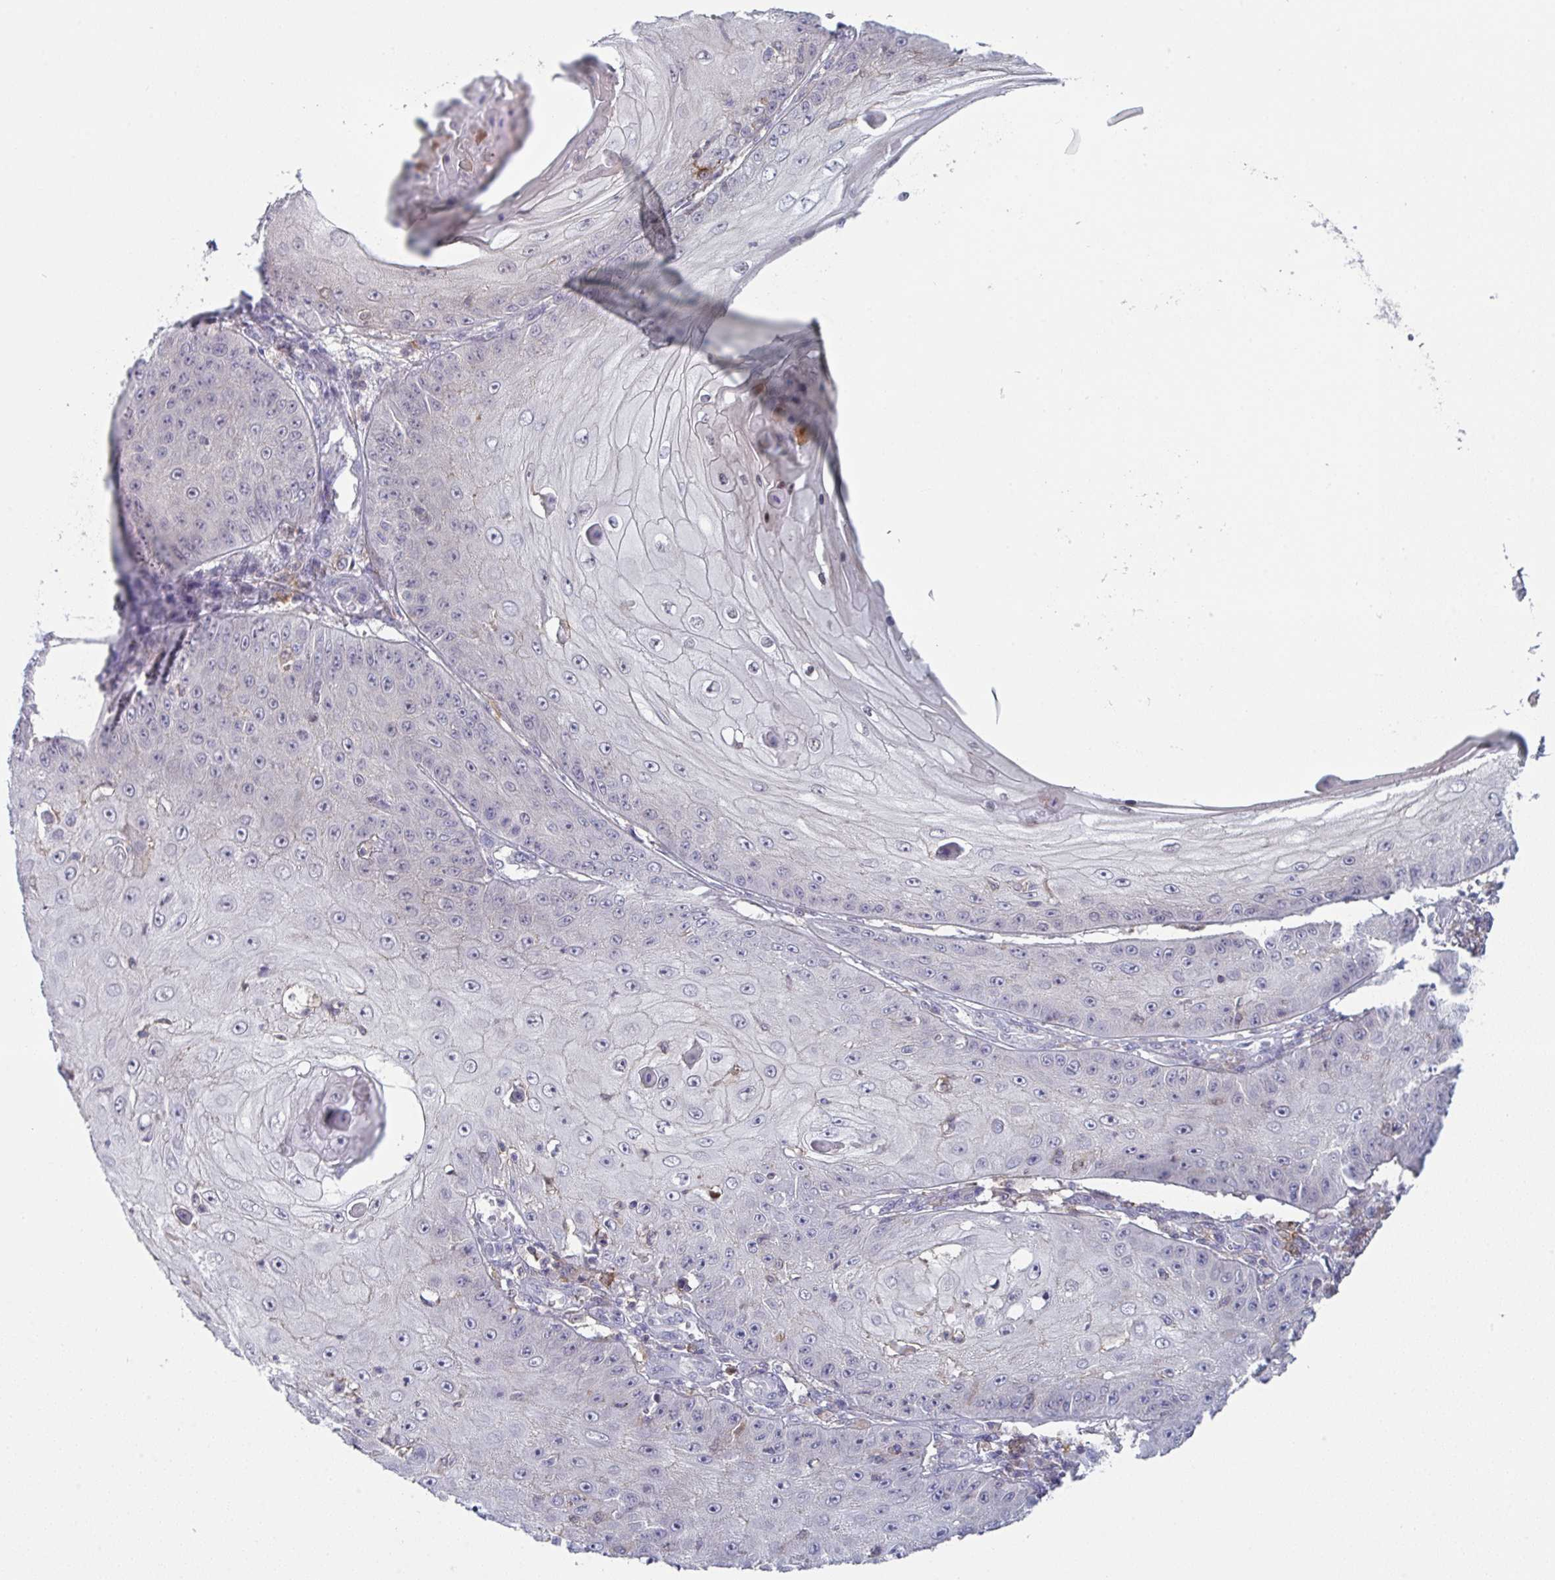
{"staining": {"intensity": "negative", "quantity": "none", "location": "none"}, "tissue": "skin cancer", "cell_type": "Tumor cells", "image_type": "cancer", "snomed": [{"axis": "morphology", "description": "Squamous cell carcinoma, NOS"}, {"axis": "topography", "description": "Skin"}], "caption": "Squamous cell carcinoma (skin) was stained to show a protein in brown. There is no significant positivity in tumor cells. The staining was performed using DAB to visualize the protein expression in brown, while the nuclei were stained in blue with hematoxylin (Magnification: 20x).", "gene": "DISP2", "patient": {"sex": "male", "age": 70}}